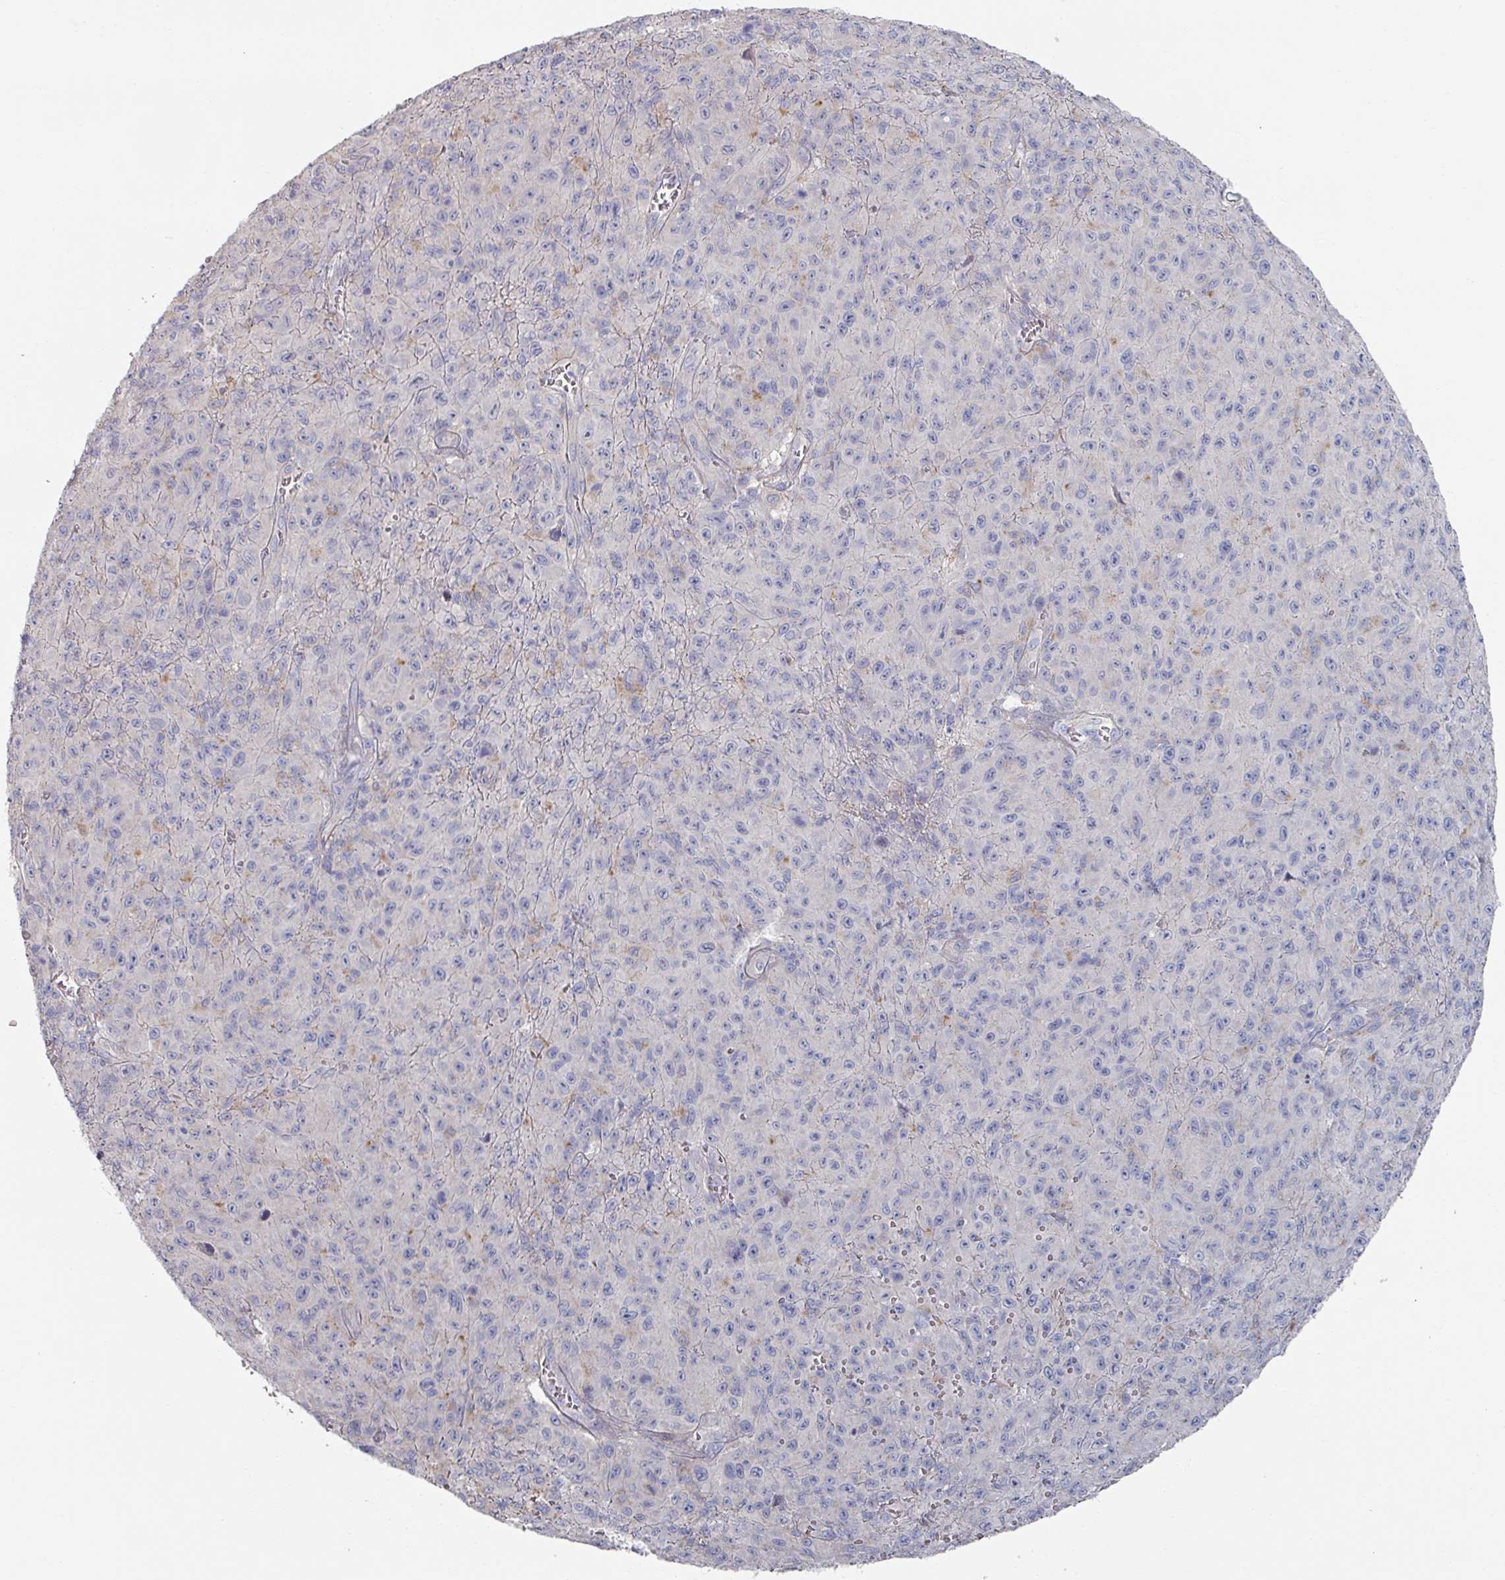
{"staining": {"intensity": "negative", "quantity": "none", "location": "none"}, "tissue": "melanoma", "cell_type": "Tumor cells", "image_type": "cancer", "snomed": [{"axis": "morphology", "description": "Malignant melanoma, NOS"}, {"axis": "topography", "description": "Skin"}], "caption": "This image is of melanoma stained with immunohistochemistry to label a protein in brown with the nuclei are counter-stained blue. There is no positivity in tumor cells.", "gene": "EFL1", "patient": {"sex": "male", "age": 46}}